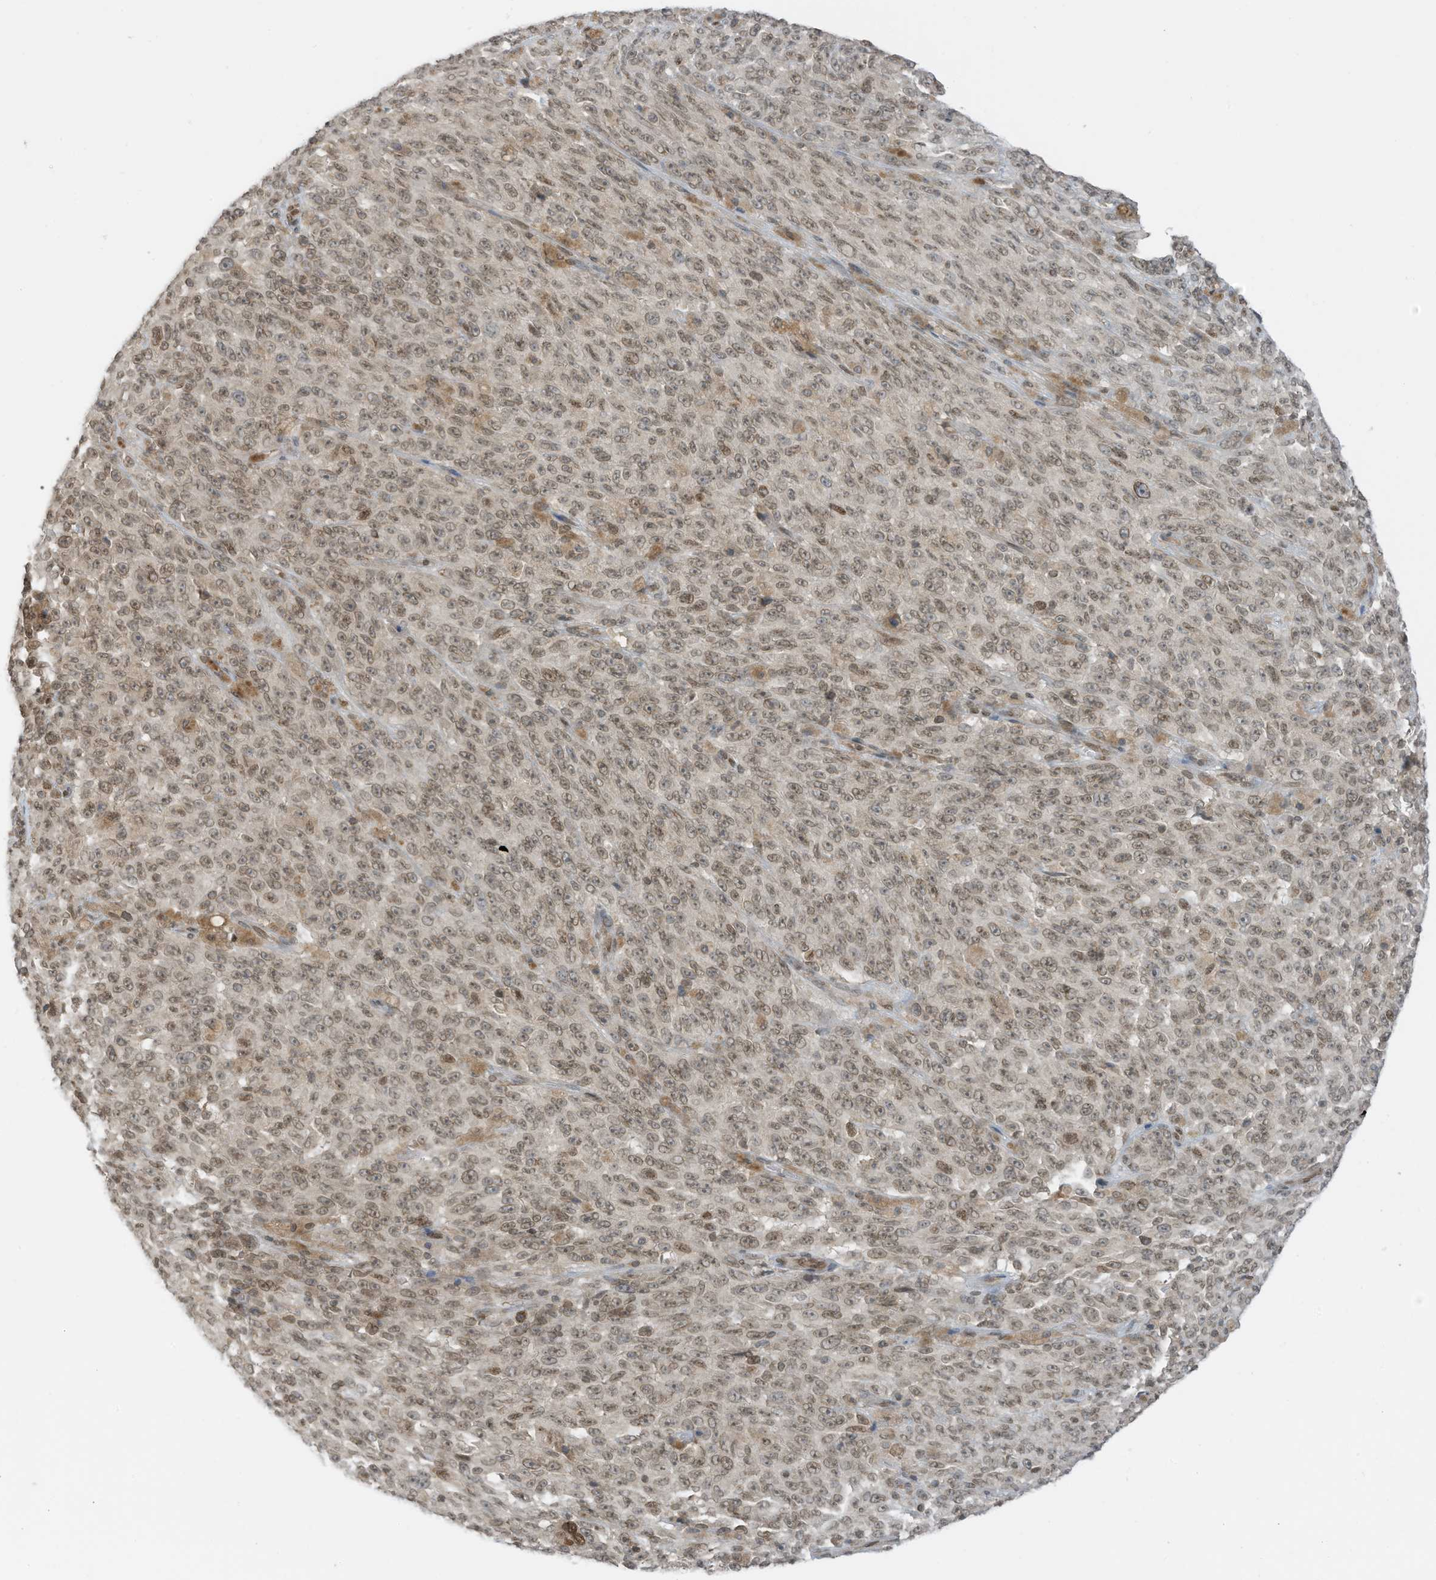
{"staining": {"intensity": "weak", "quantity": ">75%", "location": "cytoplasmic/membranous,nuclear"}, "tissue": "melanoma", "cell_type": "Tumor cells", "image_type": "cancer", "snomed": [{"axis": "morphology", "description": "Malignant melanoma, NOS"}, {"axis": "topography", "description": "Skin"}], "caption": "IHC (DAB) staining of melanoma displays weak cytoplasmic/membranous and nuclear protein expression in approximately >75% of tumor cells.", "gene": "RABL3", "patient": {"sex": "female", "age": 82}}